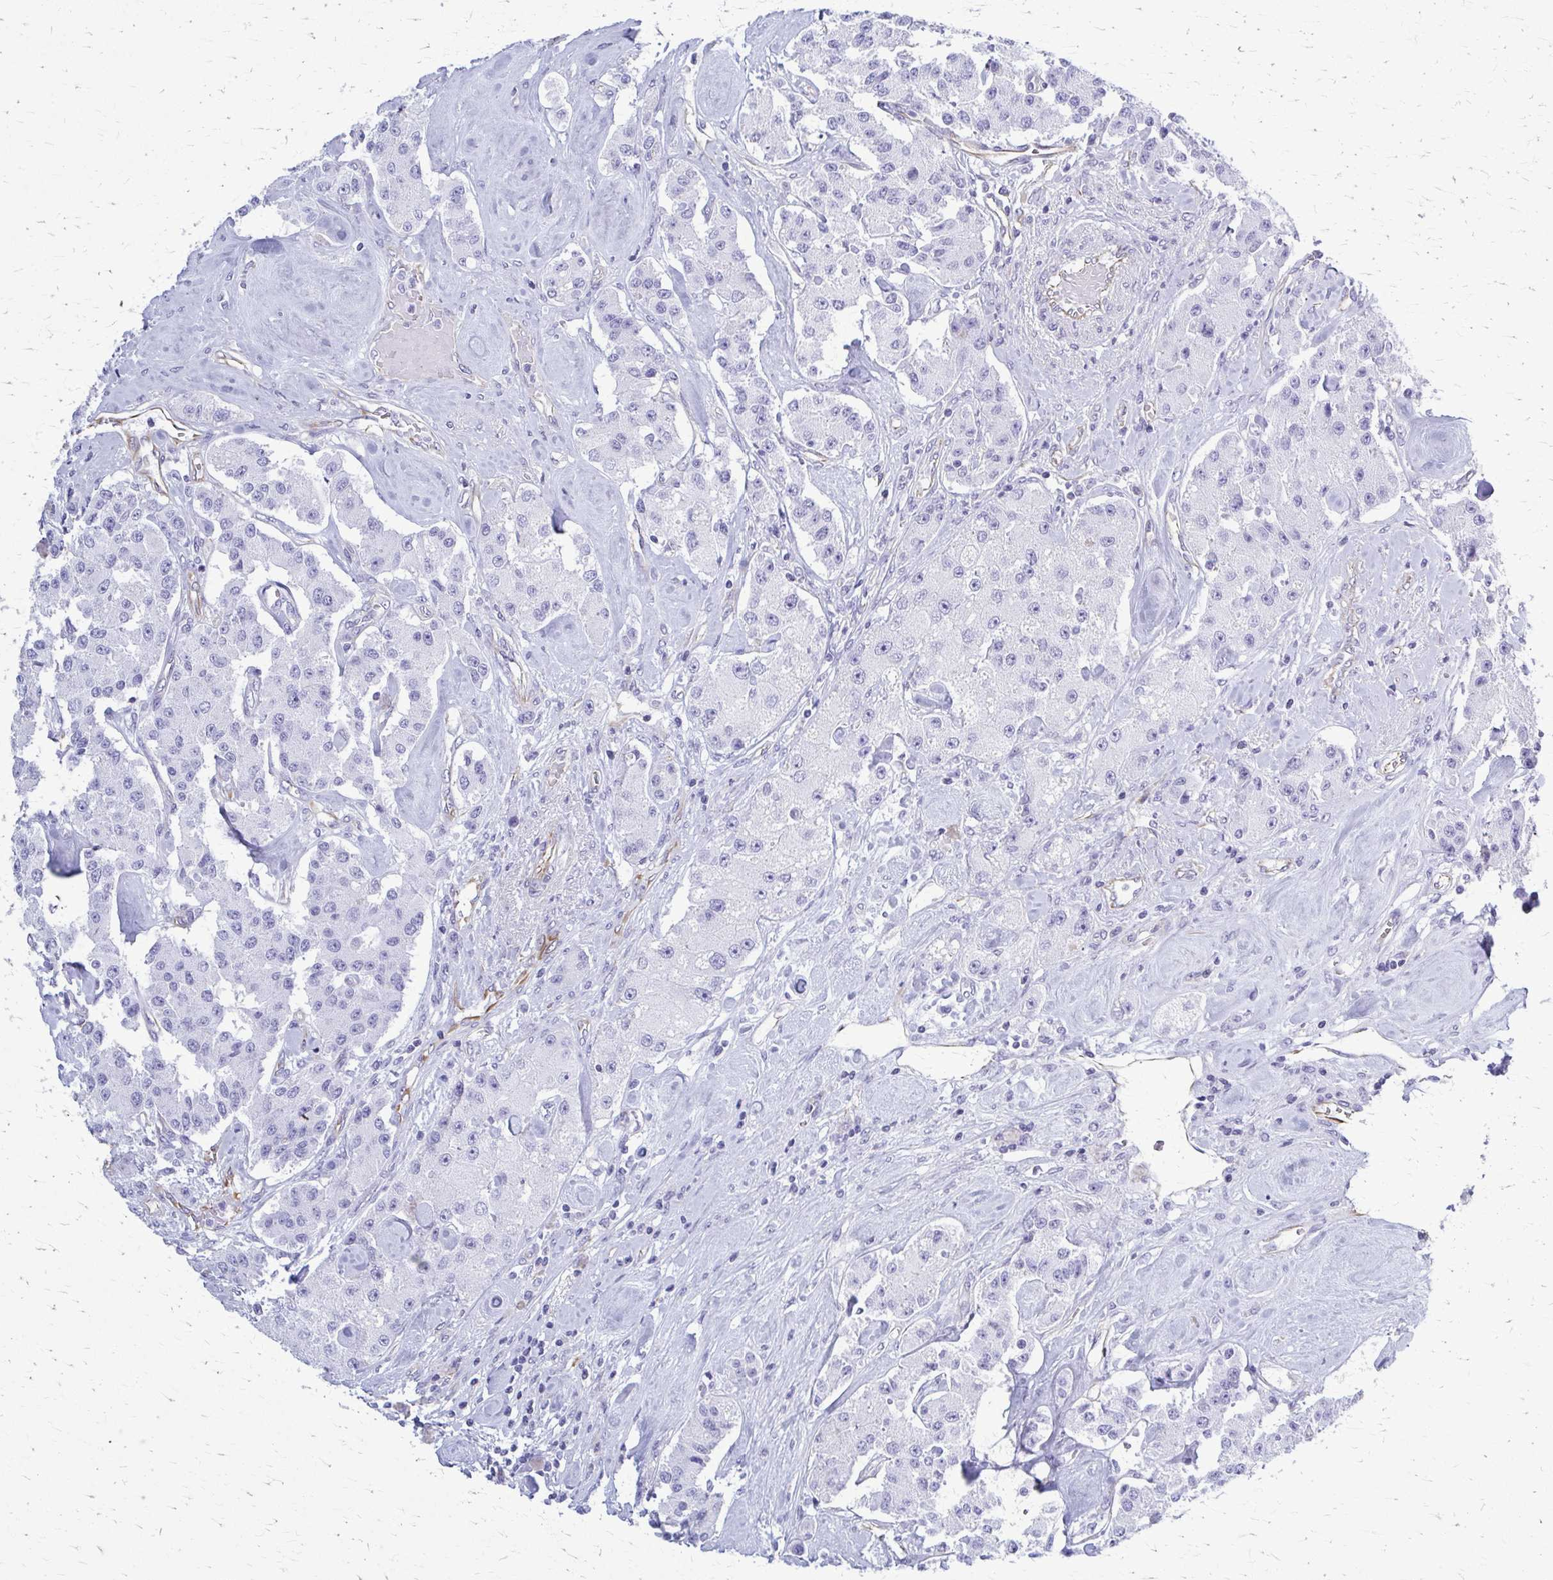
{"staining": {"intensity": "negative", "quantity": "none", "location": "none"}, "tissue": "carcinoid", "cell_type": "Tumor cells", "image_type": "cancer", "snomed": [{"axis": "morphology", "description": "Carcinoid, malignant, NOS"}, {"axis": "topography", "description": "Pancreas"}], "caption": "Protein analysis of carcinoid reveals no significant expression in tumor cells.", "gene": "GFAP", "patient": {"sex": "male", "age": 41}}